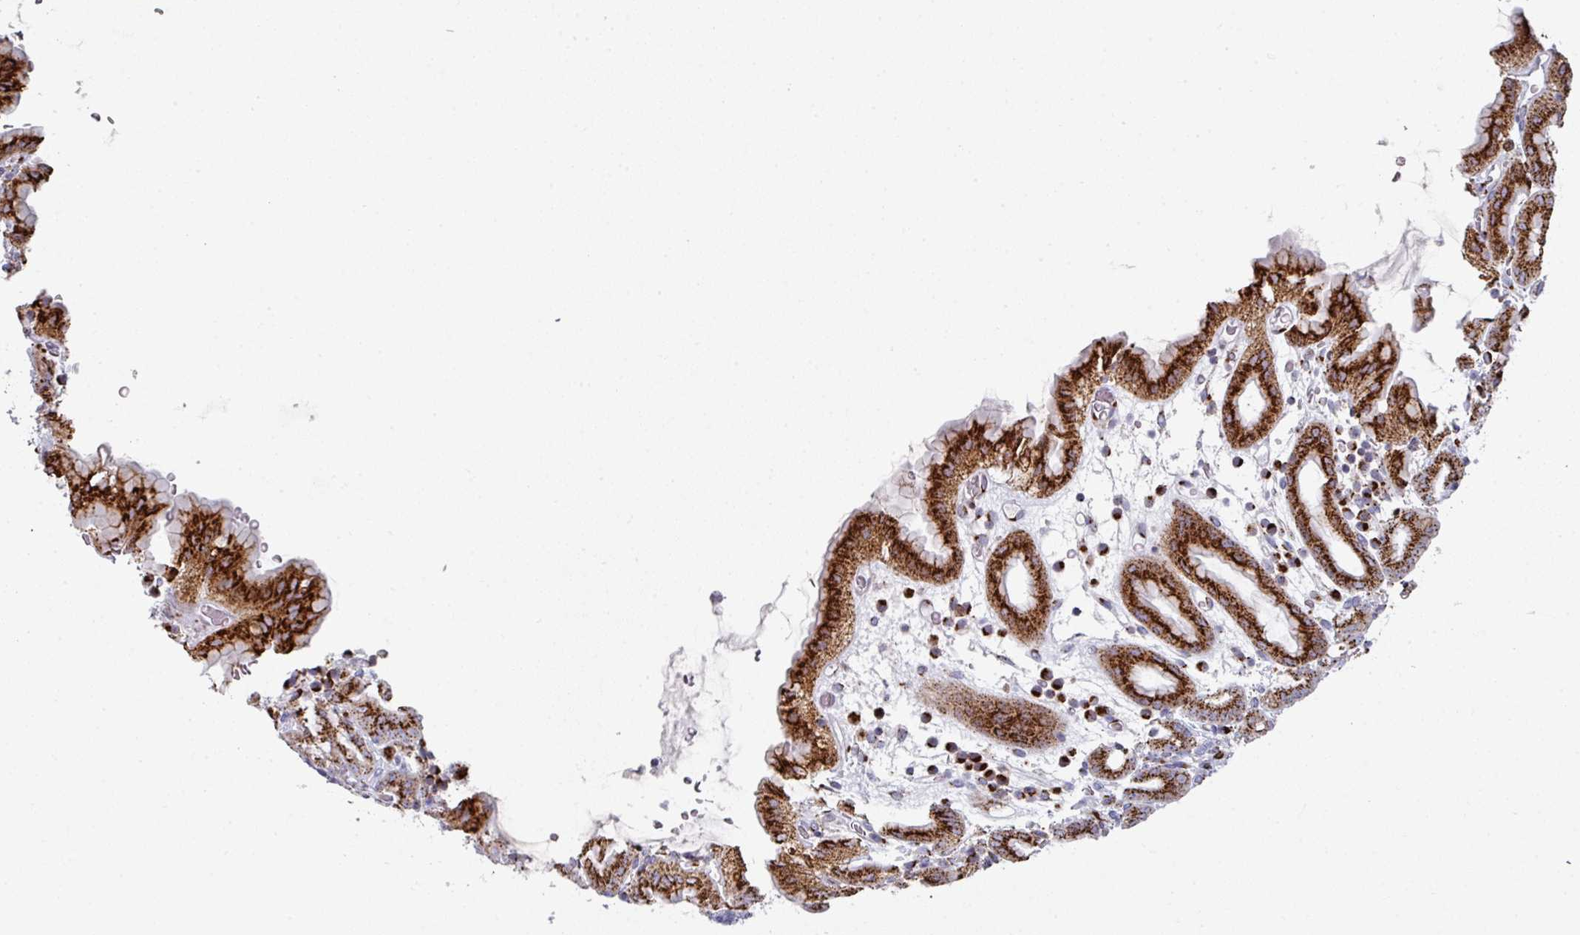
{"staining": {"intensity": "strong", "quantity": "25%-75%", "location": "cytoplasmic/membranous"}, "tissue": "stomach", "cell_type": "Glandular cells", "image_type": "normal", "snomed": [{"axis": "morphology", "description": "Normal tissue, NOS"}, {"axis": "topography", "description": "Stomach, upper"}, {"axis": "topography", "description": "Stomach"}], "caption": "IHC (DAB) staining of normal human stomach shows strong cytoplasmic/membranous protein expression in approximately 25%-75% of glandular cells. The staining was performed using DAB to visualize the protein expression in brown, while the nuclei were stained in blue with hematoxylin (Magnification: 20x).", "gene": "CCDC85B", "patient": {"sex": "male", "age": 68}}